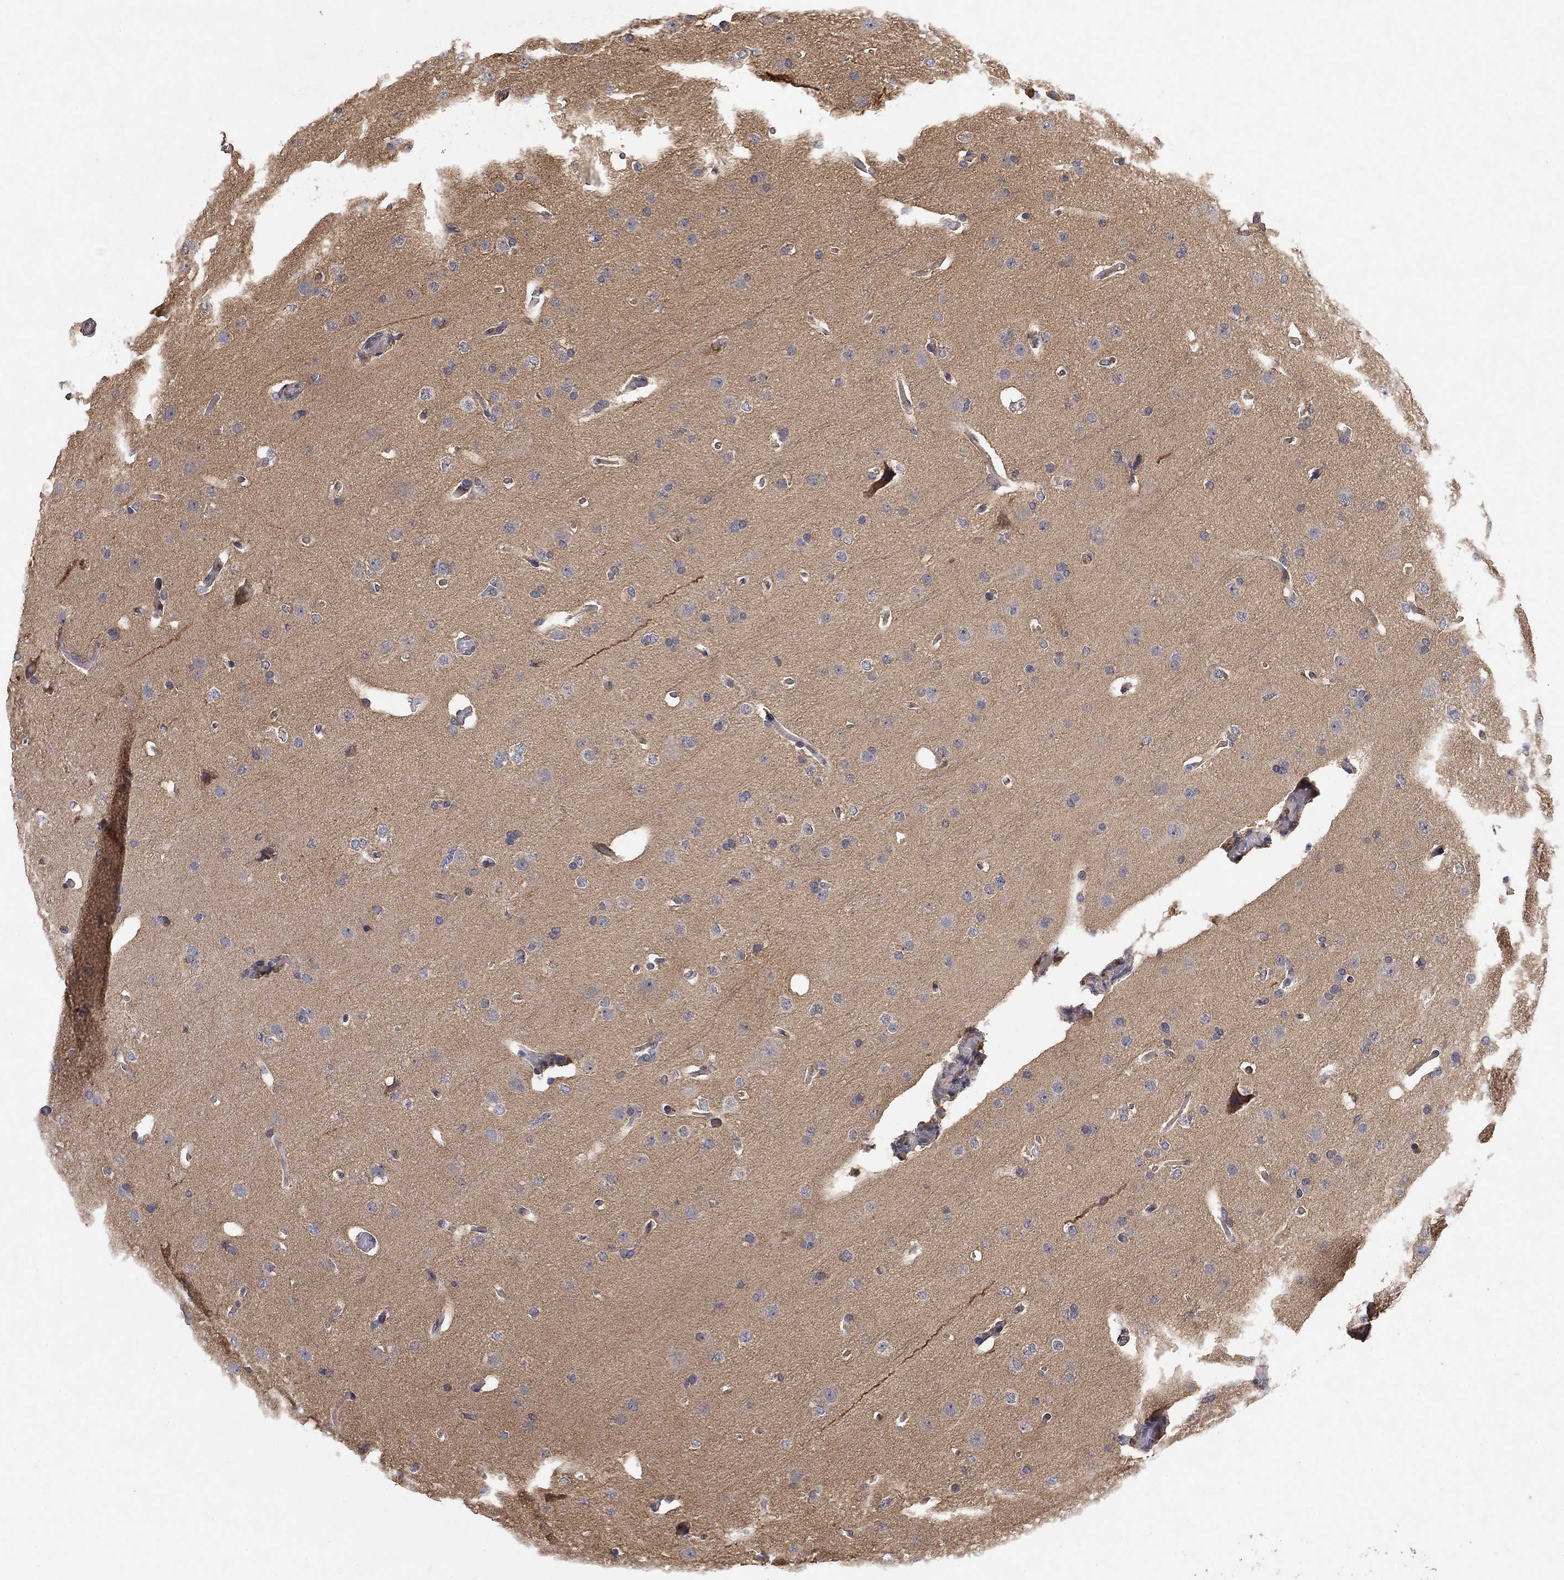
{"staining": {"intensity": "negative", "quantity": "none", "location": "none"}, "tissue": "glioma", "cell_type": "Tumor cells", "image_type": "cancer", "snomed": [{"axis": "morphology", "description": "Glioma, malignant, Low grade"}, {"axis": "topography", "description": "Brain"}], "caption": "DAB immunohistochemical staining of glioma displays no significant staining in tumor cells.", "gene": "MCUR1", "patient": {"sex": "male", "age": 41}}